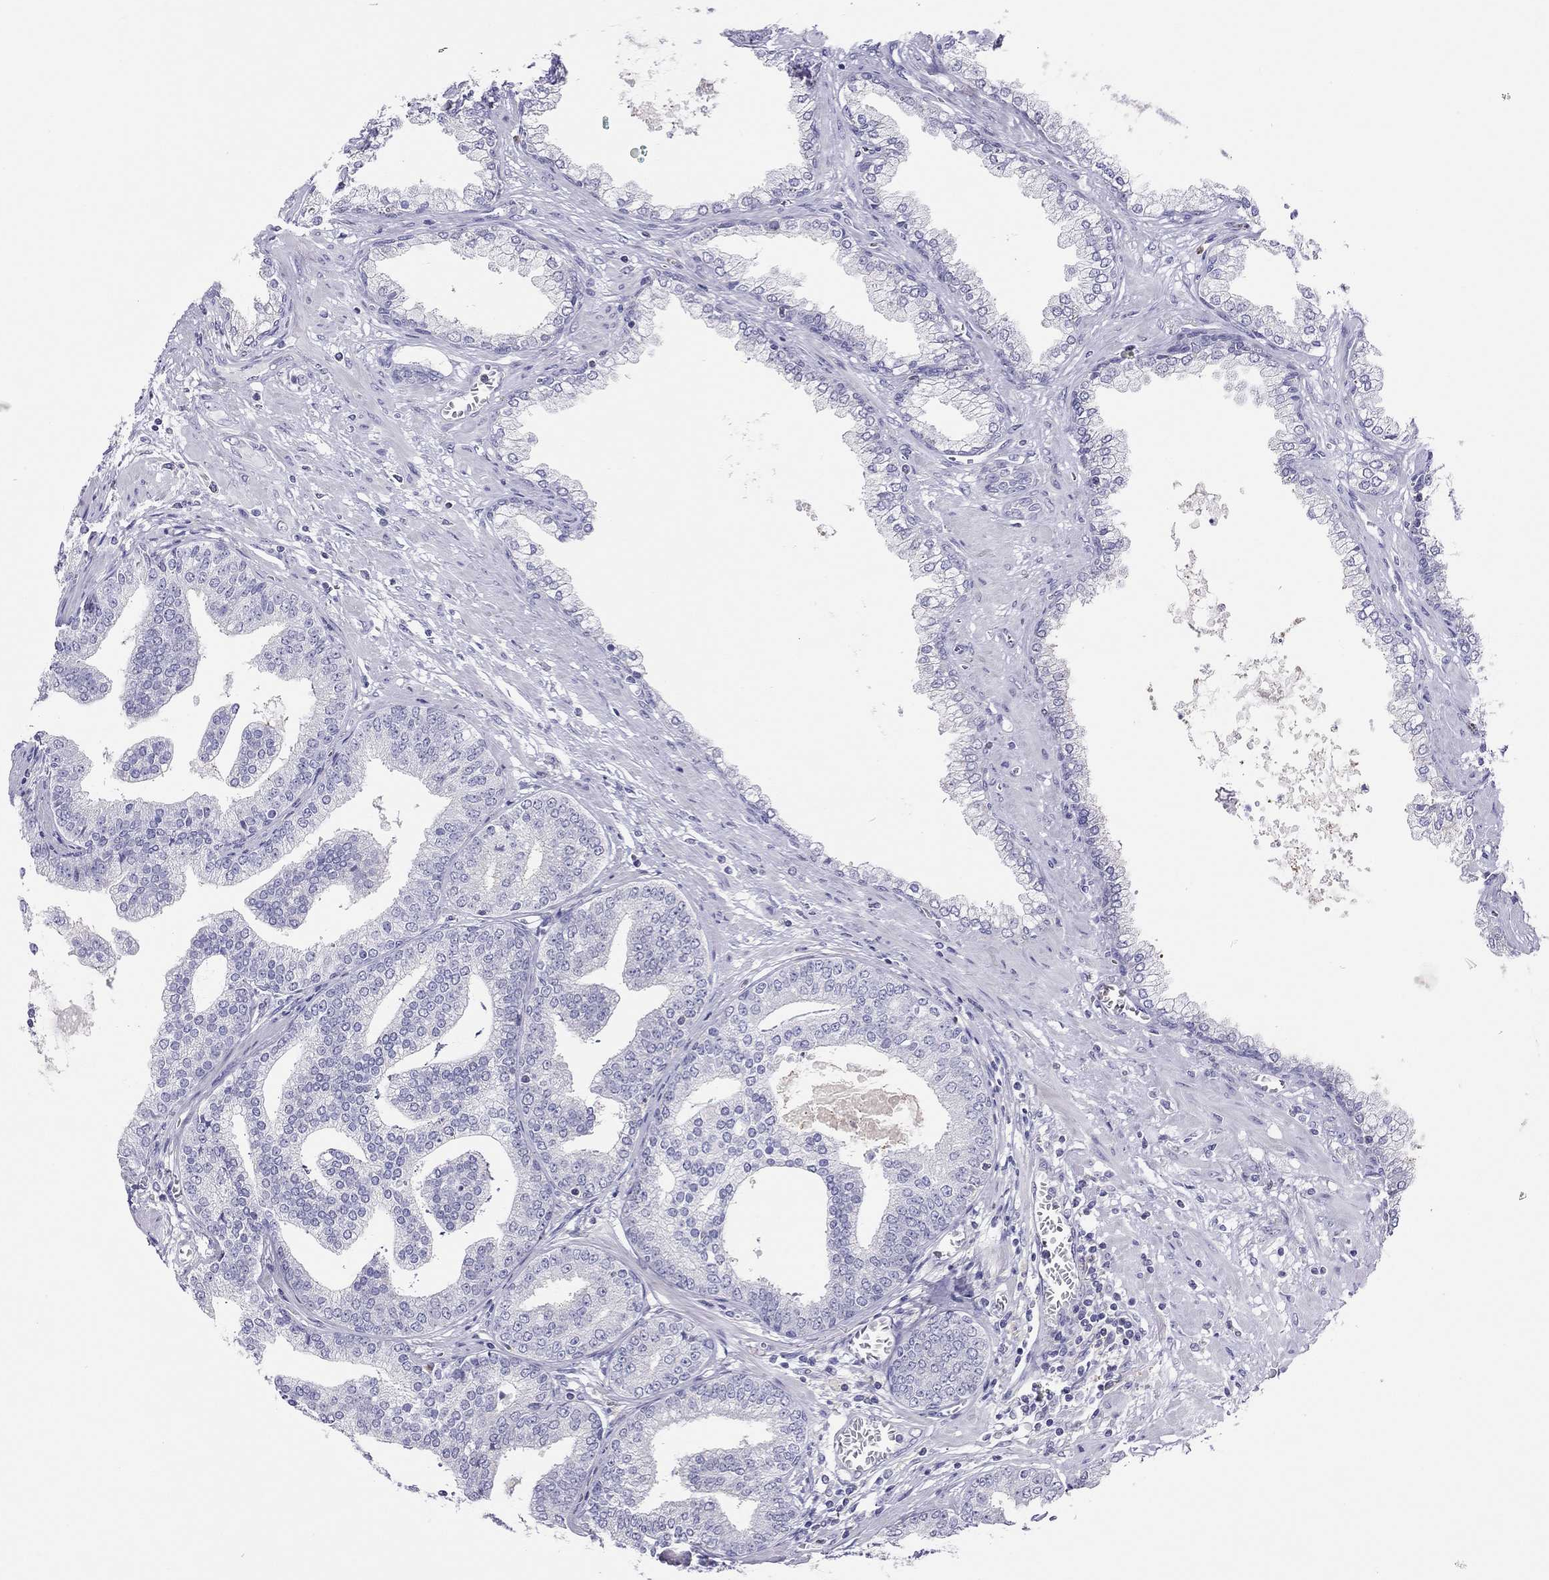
{"staining": {"intensity": "negative", "quantity": "none", "location": "none"}, "tissue": "prostate cancer", "cell_type": "Tumor cells", "image_type": "cancer", "snomed": [{"axis": "morphology", "description": "Adenocarcinoma, NOS"}, {"axis": "topography", "description": "Prostate"}], "caption": "Prostate cancer (adenocarcinoma) stained for a protein using immunohistochemistry (IHC) displays no positivity tumor cells.", "gene": "SLC46A2", "patient": {"sex": "male", "age": 64}}